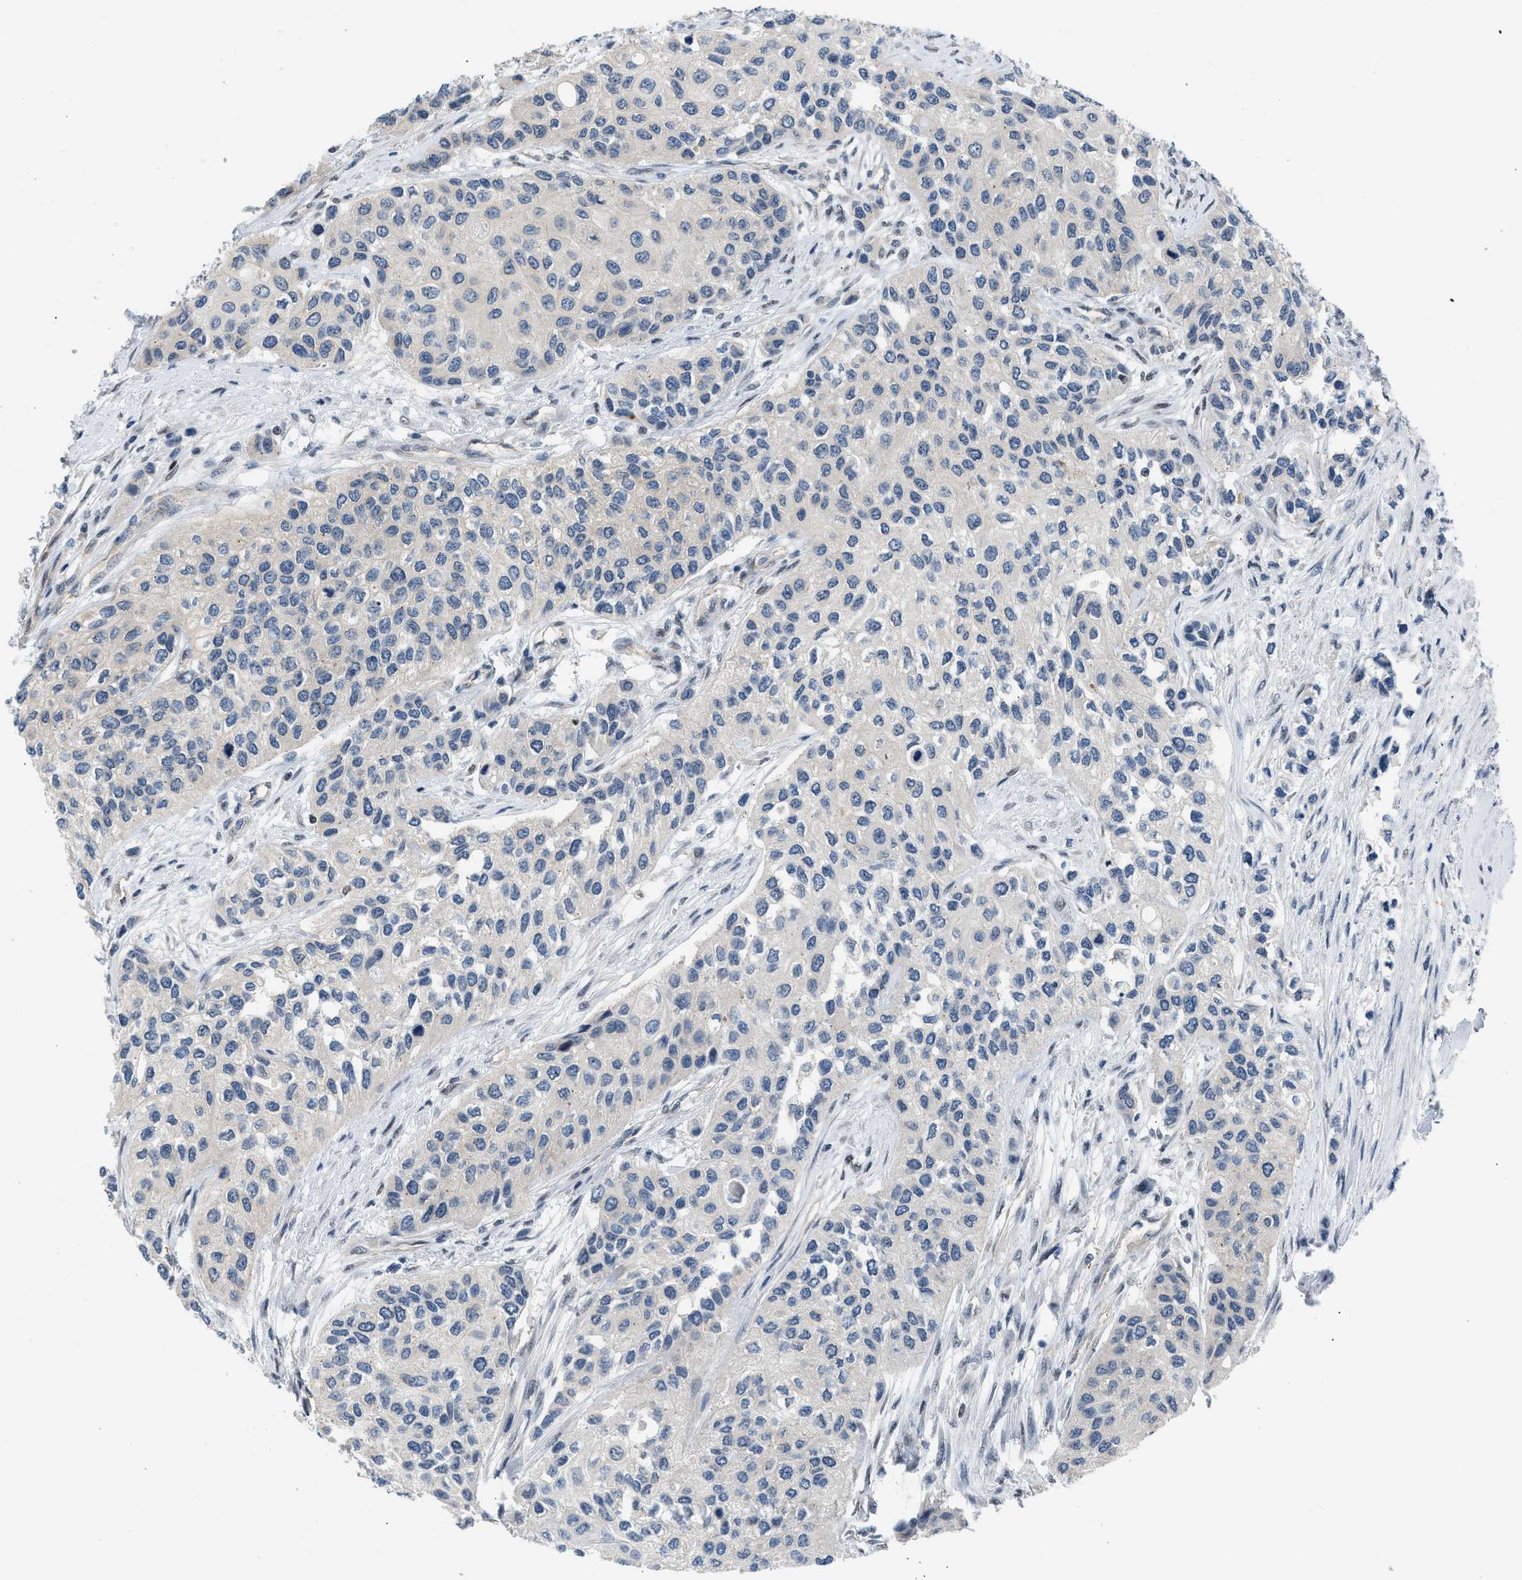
{"staining": {"intensity": "negative", "quantity": "none", "location": "none"}, "tissue": "urothelial cancer", "cell_type": "Tumor cells", "image_type": "cancer", "snomed": [{"axis": "morphology", "description": "Urothelial carcinoma, High grade"}, {"axis": "topography", "description": "Urinary bladder"}], "caption": "DAB (3,3'-diaminobenzidine) immunohistochemical staining of urothelial cancer demonstrates no significant staining in tumor cells.", "gene": "OLIG3", "patient": {"sex": "female", "age": 56}}